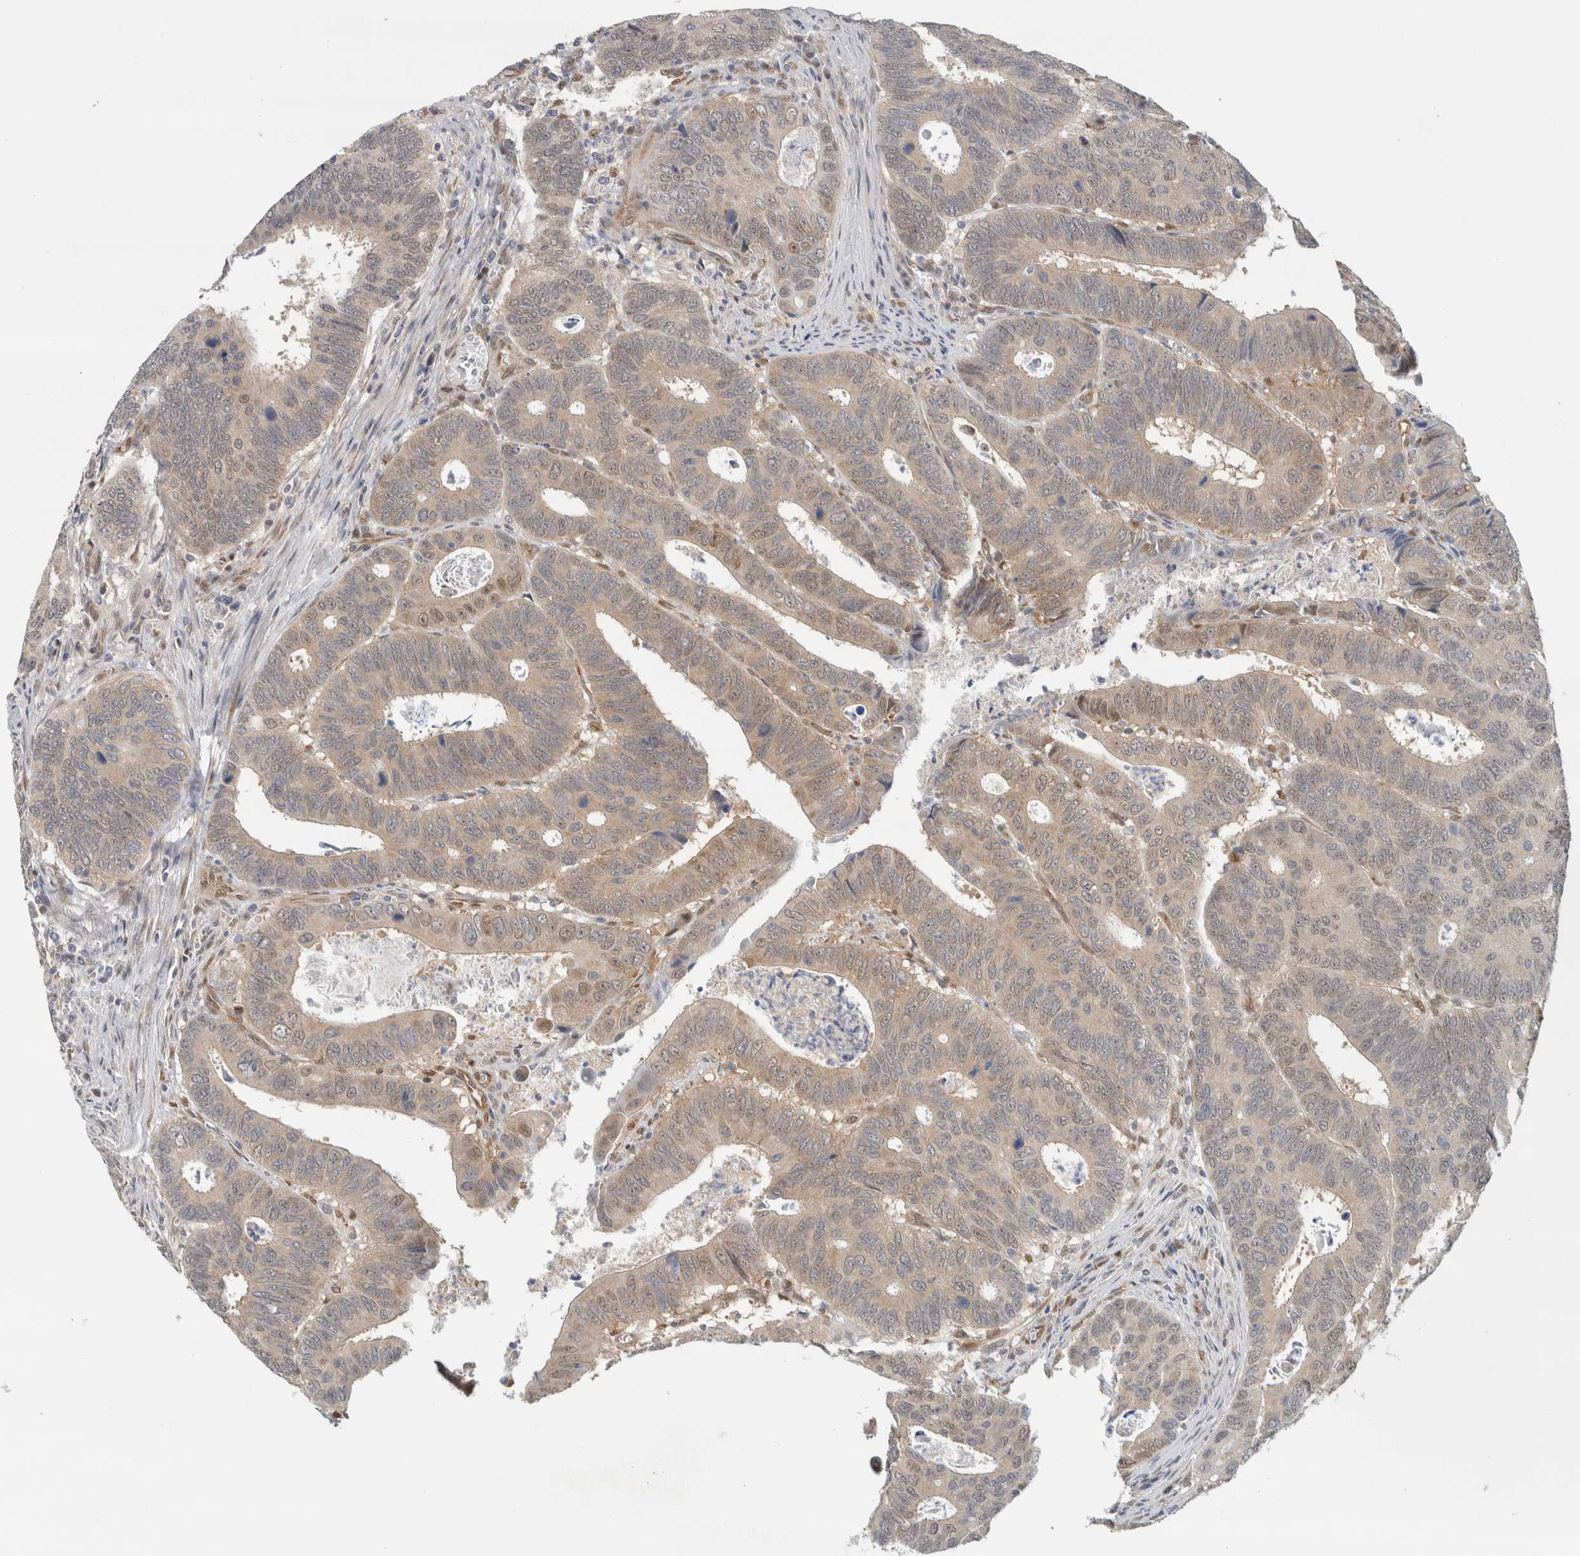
{"staining": {"intensity": "weak", "quantity": "<25%", "location": "cytoplasmic/membranous,nuclear"}, "tissue": "colorectal cancer", "cell_type": "Tumor cells", "image_type": "cancer", "snomed": [{"axis": "morphology", "description": "Adenocarcinoma, NOS"}, {"axis": "topography", "description": "Colon"}], "caption": "This is an IHC histopathology image of adenocarcinoma (colorectal). There is no positivity in tumor cells.", "gene": "EIF4G3", "patient": {"sex": "male", "age": 72}}